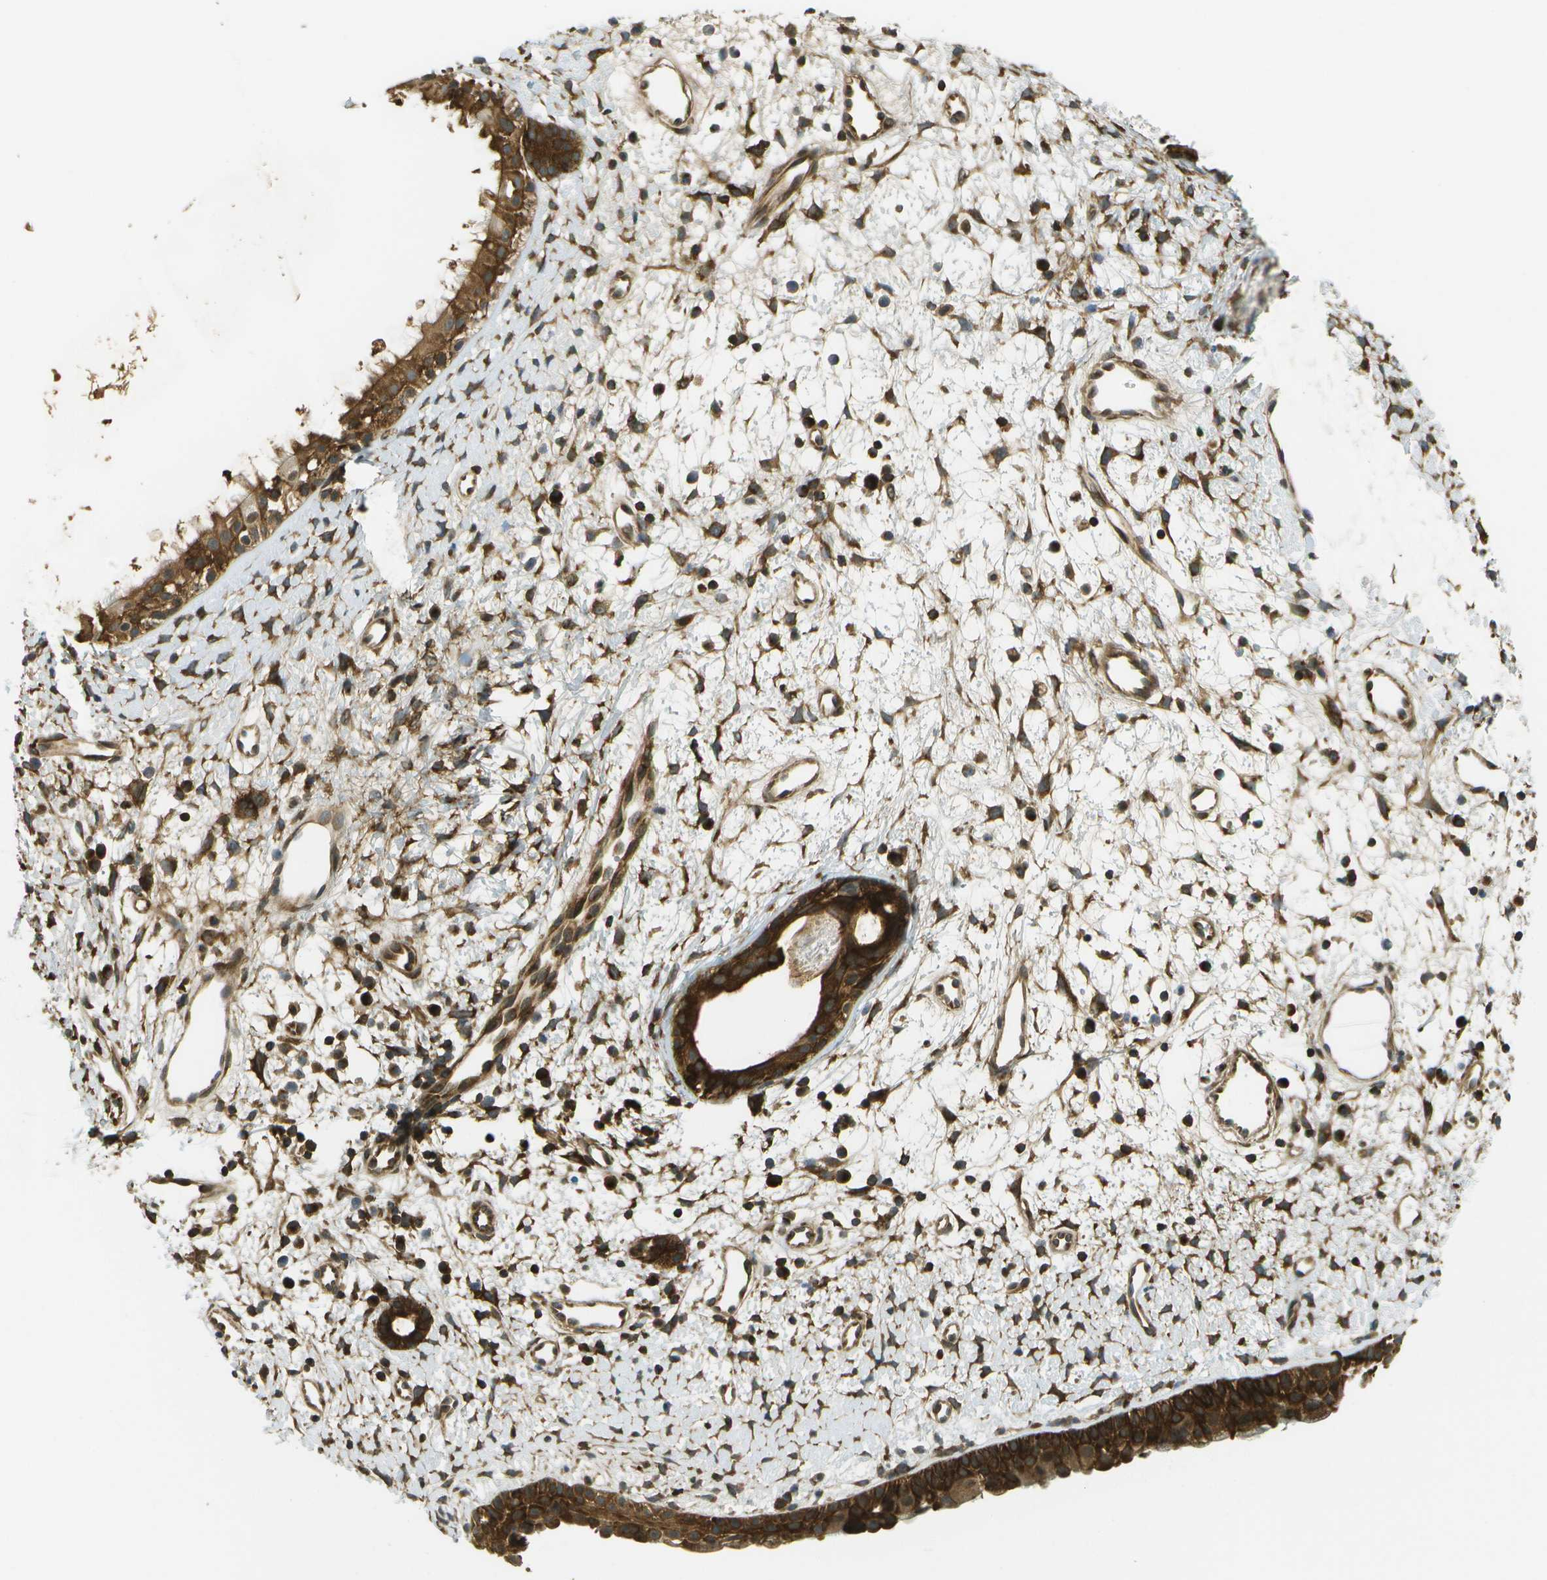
{"staining": {"intensity": "moderate", "quantity": ">75%", "location": "cytoplasmic/membranous"}, "tissue": "nasopharynx", "cell_type": "Respiratory epithelial cells", "image_type": "normal", "snomed": [{"axis": "morphology", "description": "Normal tissue, NOS"}, {"axis": "topography", "description": "Nasopharynx"}], "caption": "Nasopharynx stained with a protein marker shows moderate staining in respiratory epithelial cells.", "gene": "TMTC1", "patient": {"sex": "male", "age": 22}}